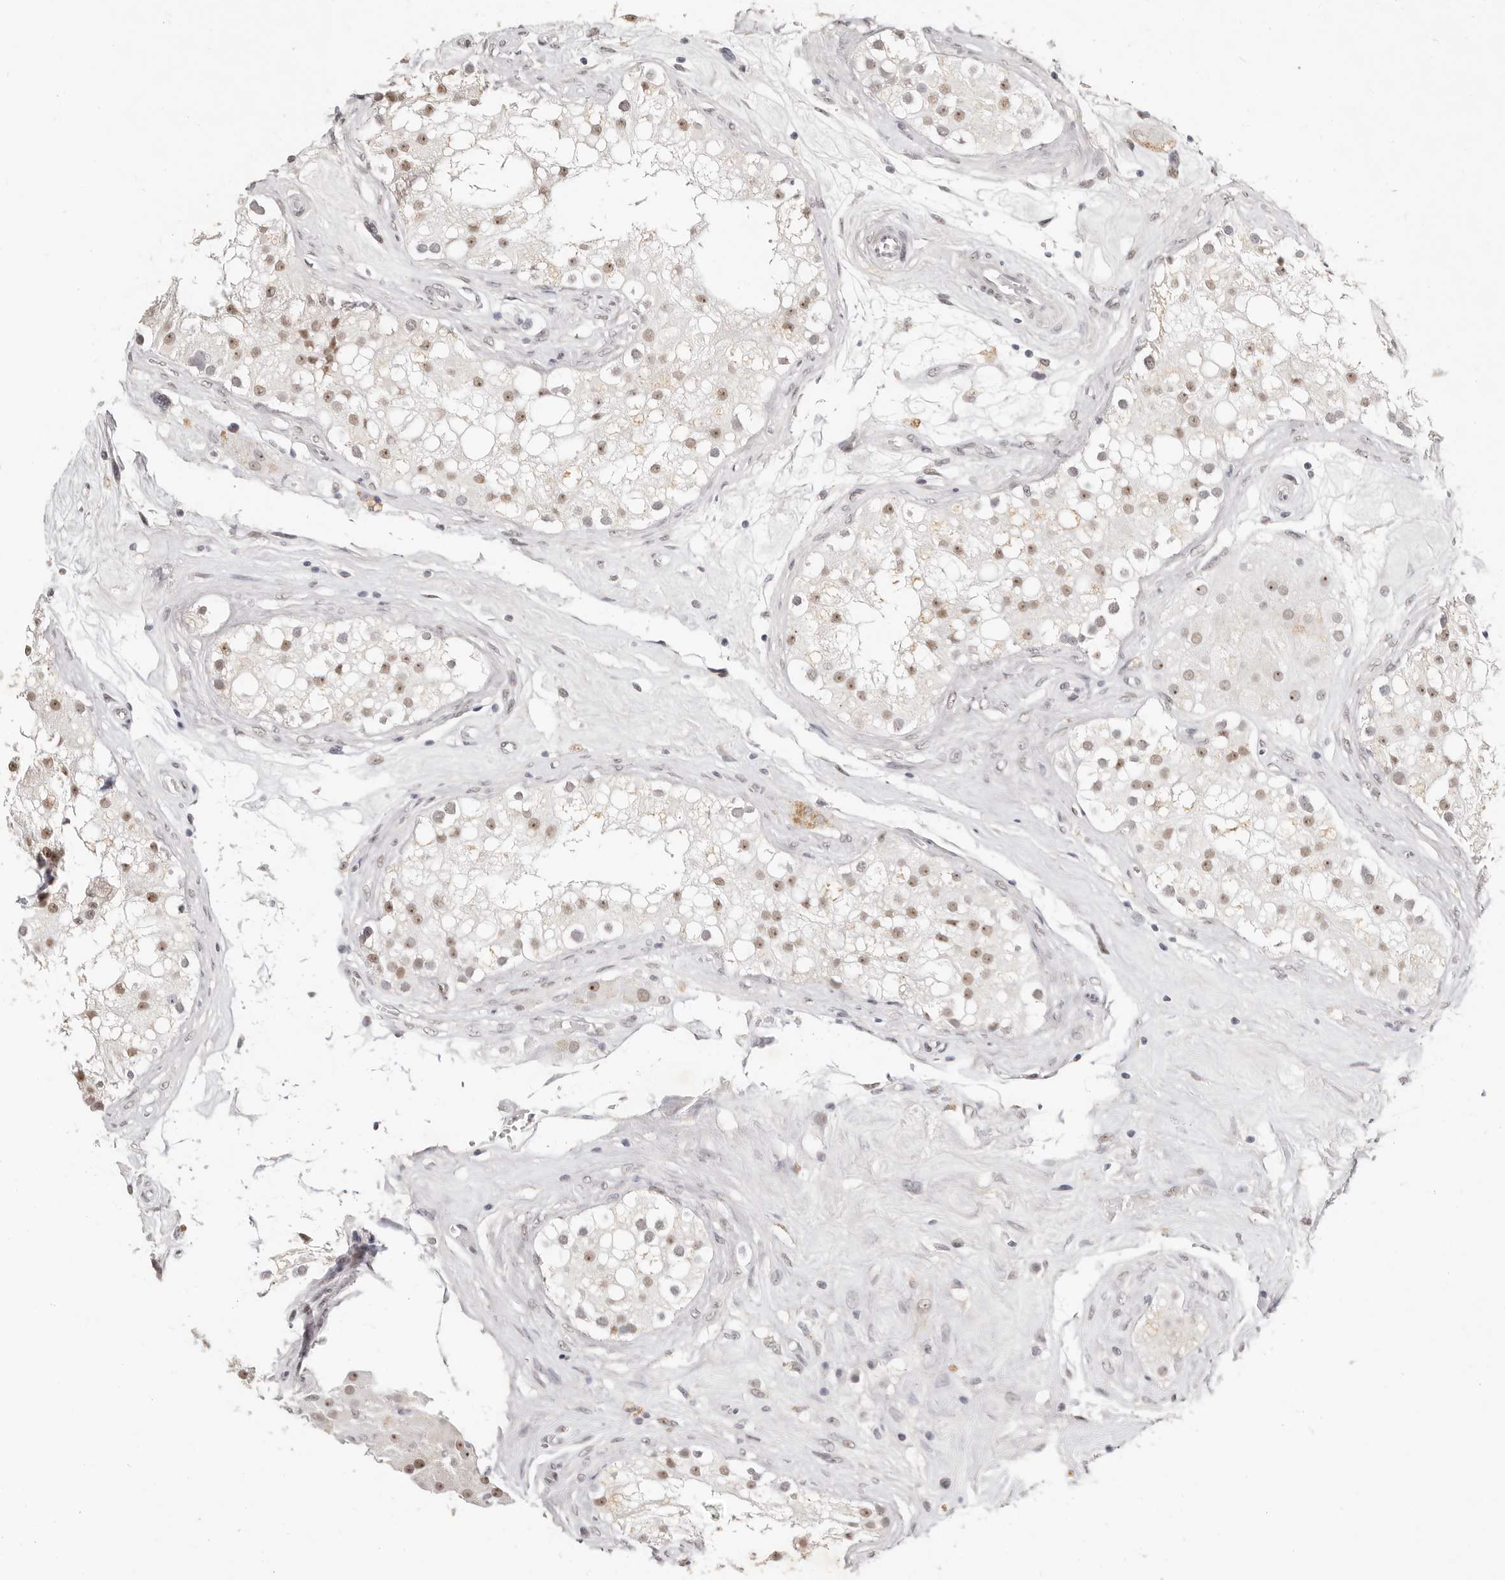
{"staining": {"intensity": "moderate", "quantity": "25%-75%", "location": "nuclear"}, "tissue": "testis", "cell_type": "Cells in seminiferous ducts", "image_type": "normal", "snomed": [{"axis": "morphology", "description": "Normal tissue, NOS"}, {"axis": "topography", "description": "Testis"}], "caption": "Testis stained with DAB (3,3'-diaminobenzidine) IHC exhibits medium levels of moderate nuclear staining in approximately 25%-75% of cells in seminiferous ducts. The protein is stained brown, and the nuclei are stained in blue (DAB (3,3'-diaminobenzidine) IHC with brightfield microscopy, high magnification).", "gene": "LARP7", "patient": {"sex": "male", "age": 84}}